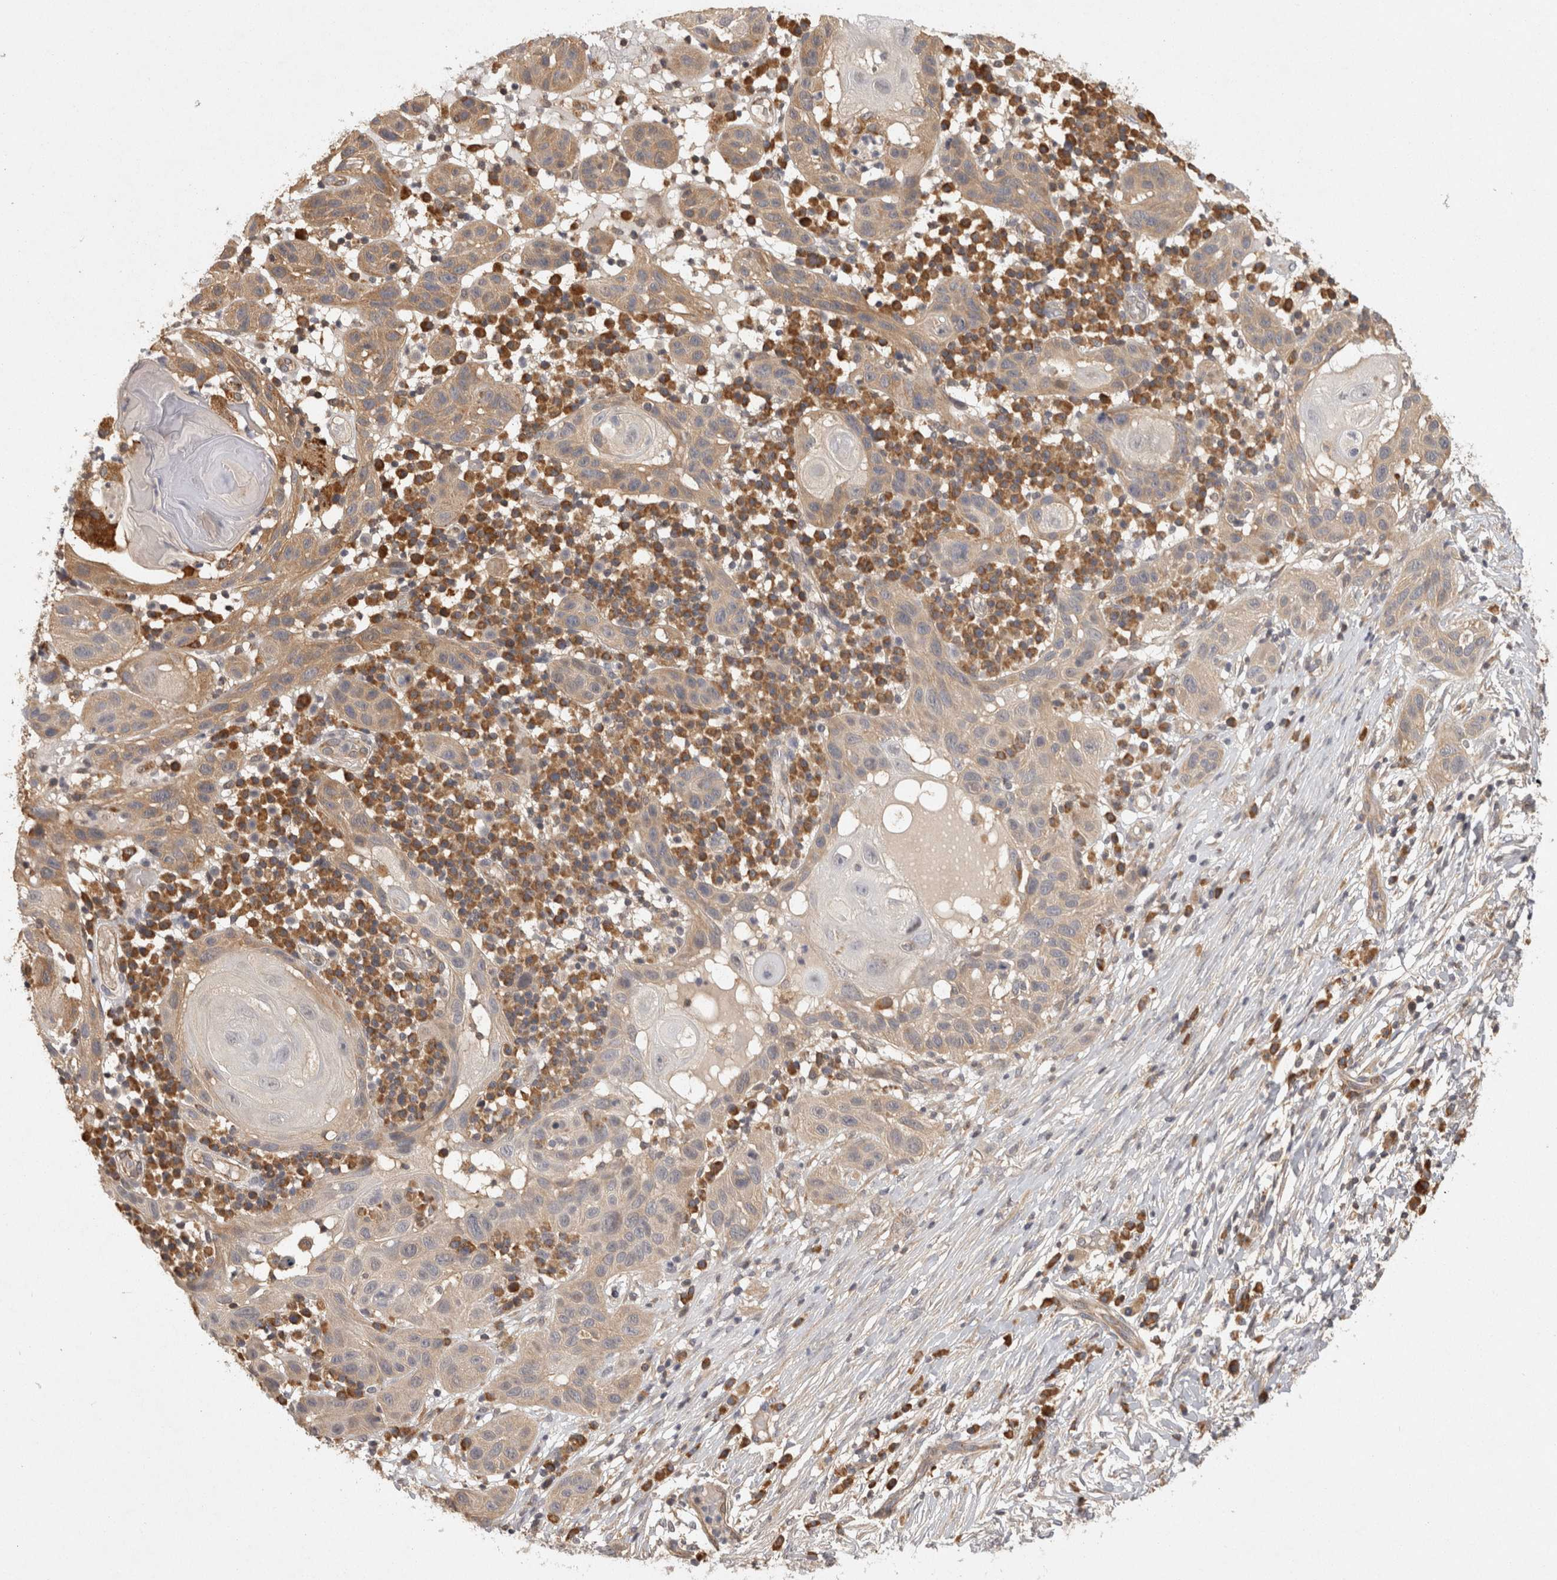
{"staining": {"intensity": "weak", "quantity": ">75%", "location": "cytoplasmic/membranous"}, "tissue": "skin cancer", "cell_type": "Tumor cells", "image_type": "cancer", "snomed": [{"axis": "morphology", "description": "Normal tissue, NOS"}, {"axis": "morphology", "description": "Squamous cell carcinoma, NOS"}, {"axis": "topography", "description": "Skin"}], "caption": "Tumor cells exhibit weak cytoplasmic/membranous positivity in about >75% of cells in skin cancer (squamous cell carcinoma). The protein is shown in brown color, while the nuclei are stained blue.", "gene": "ACAT2", "patient": {"sex": "female", "age": 96}}